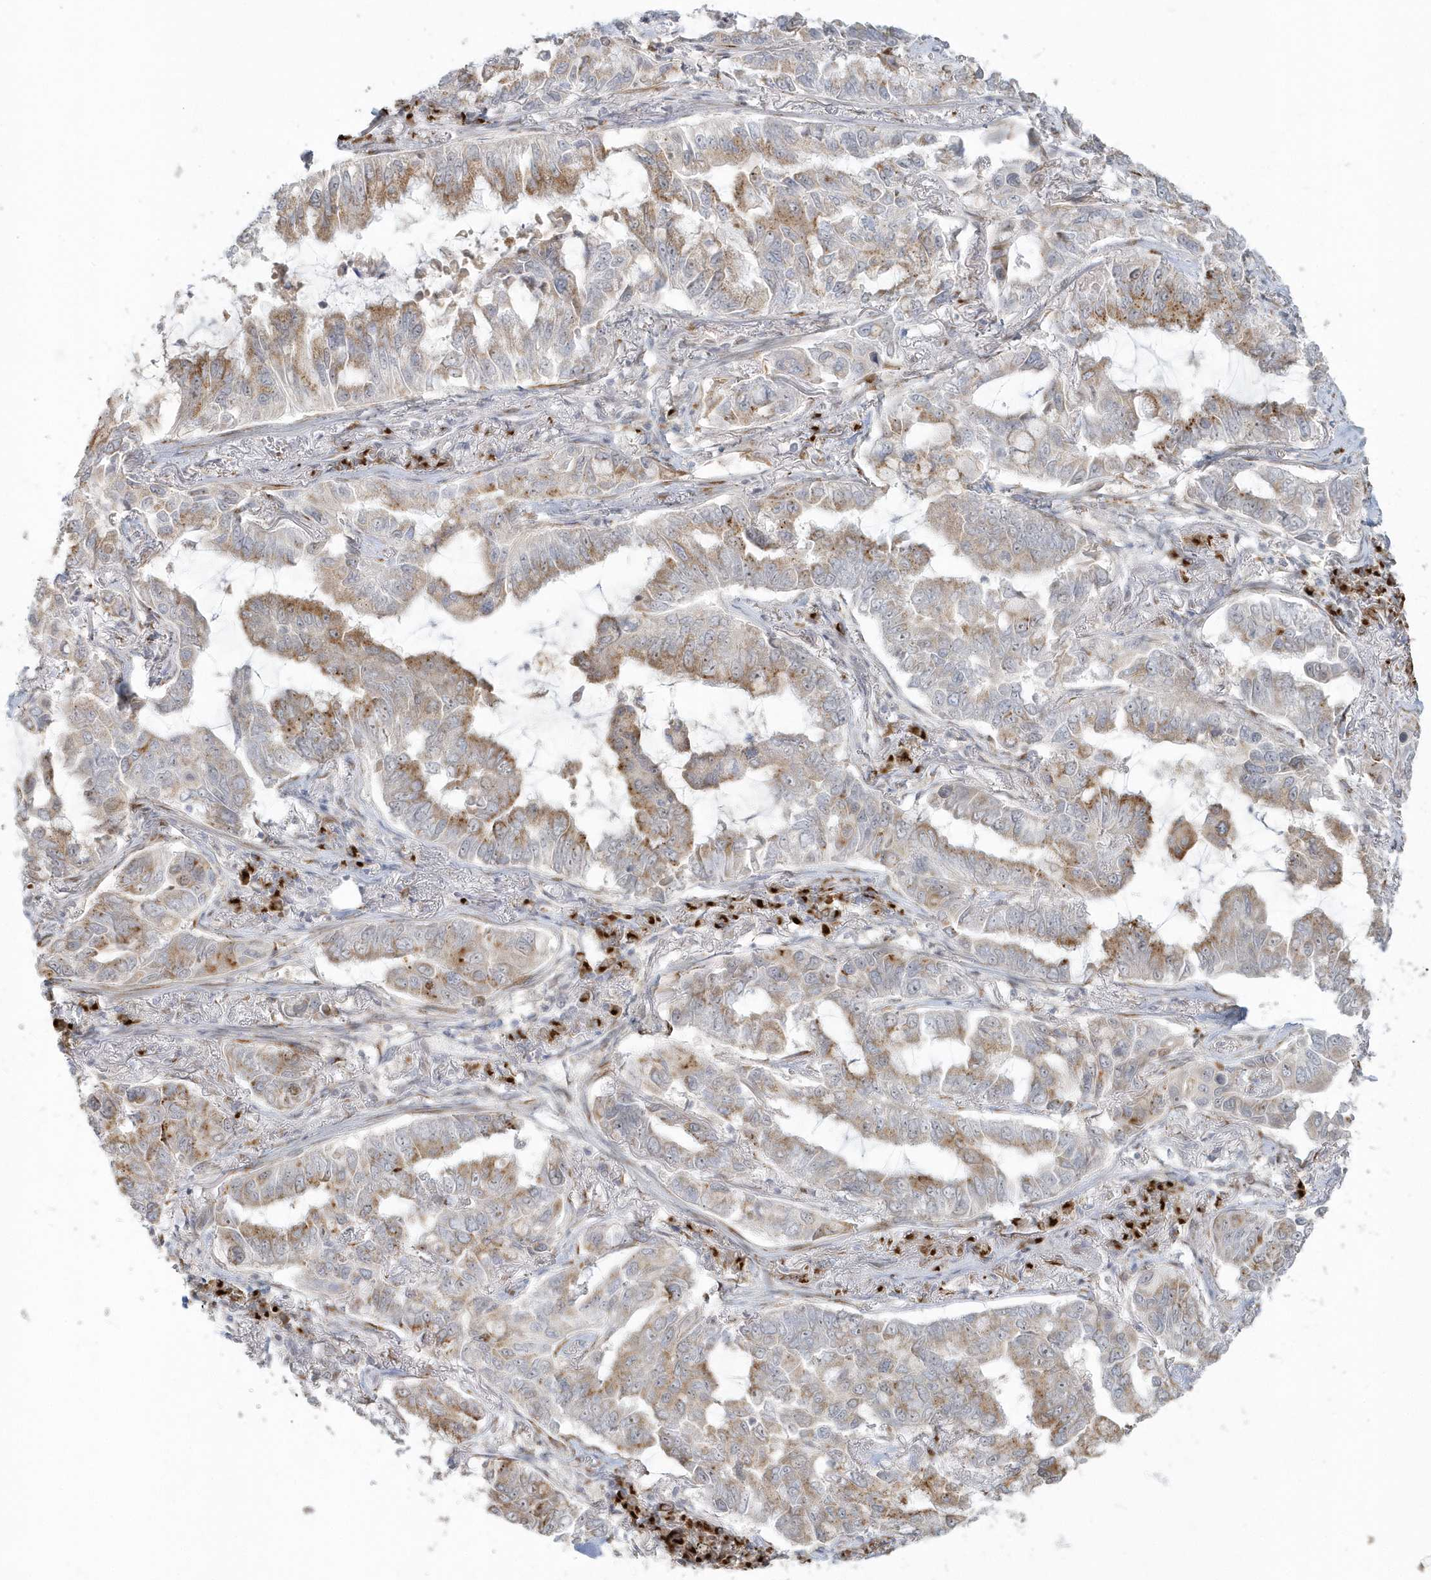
{"staining": {"intensity": "moderate", "quantity": "25%-75%", "location": "cytoplasmic/membranous"}, "tissue": "lung cancer", "cell_type": "Tumor cells", "image_type": "cancer", "snomed": [{"axis": "morphology", "description": "Adenocarcinoma, NOS"}, {"axis": "topography", "description": "Lung"}], "caption": "Adenocarcinoma (lung) tissue shows moderate cytoplasmic/membranous staining in approximately 25%-75% of tumor cells", "gene": "DHFR", "patient": {"sex": "male", "age": 64}}